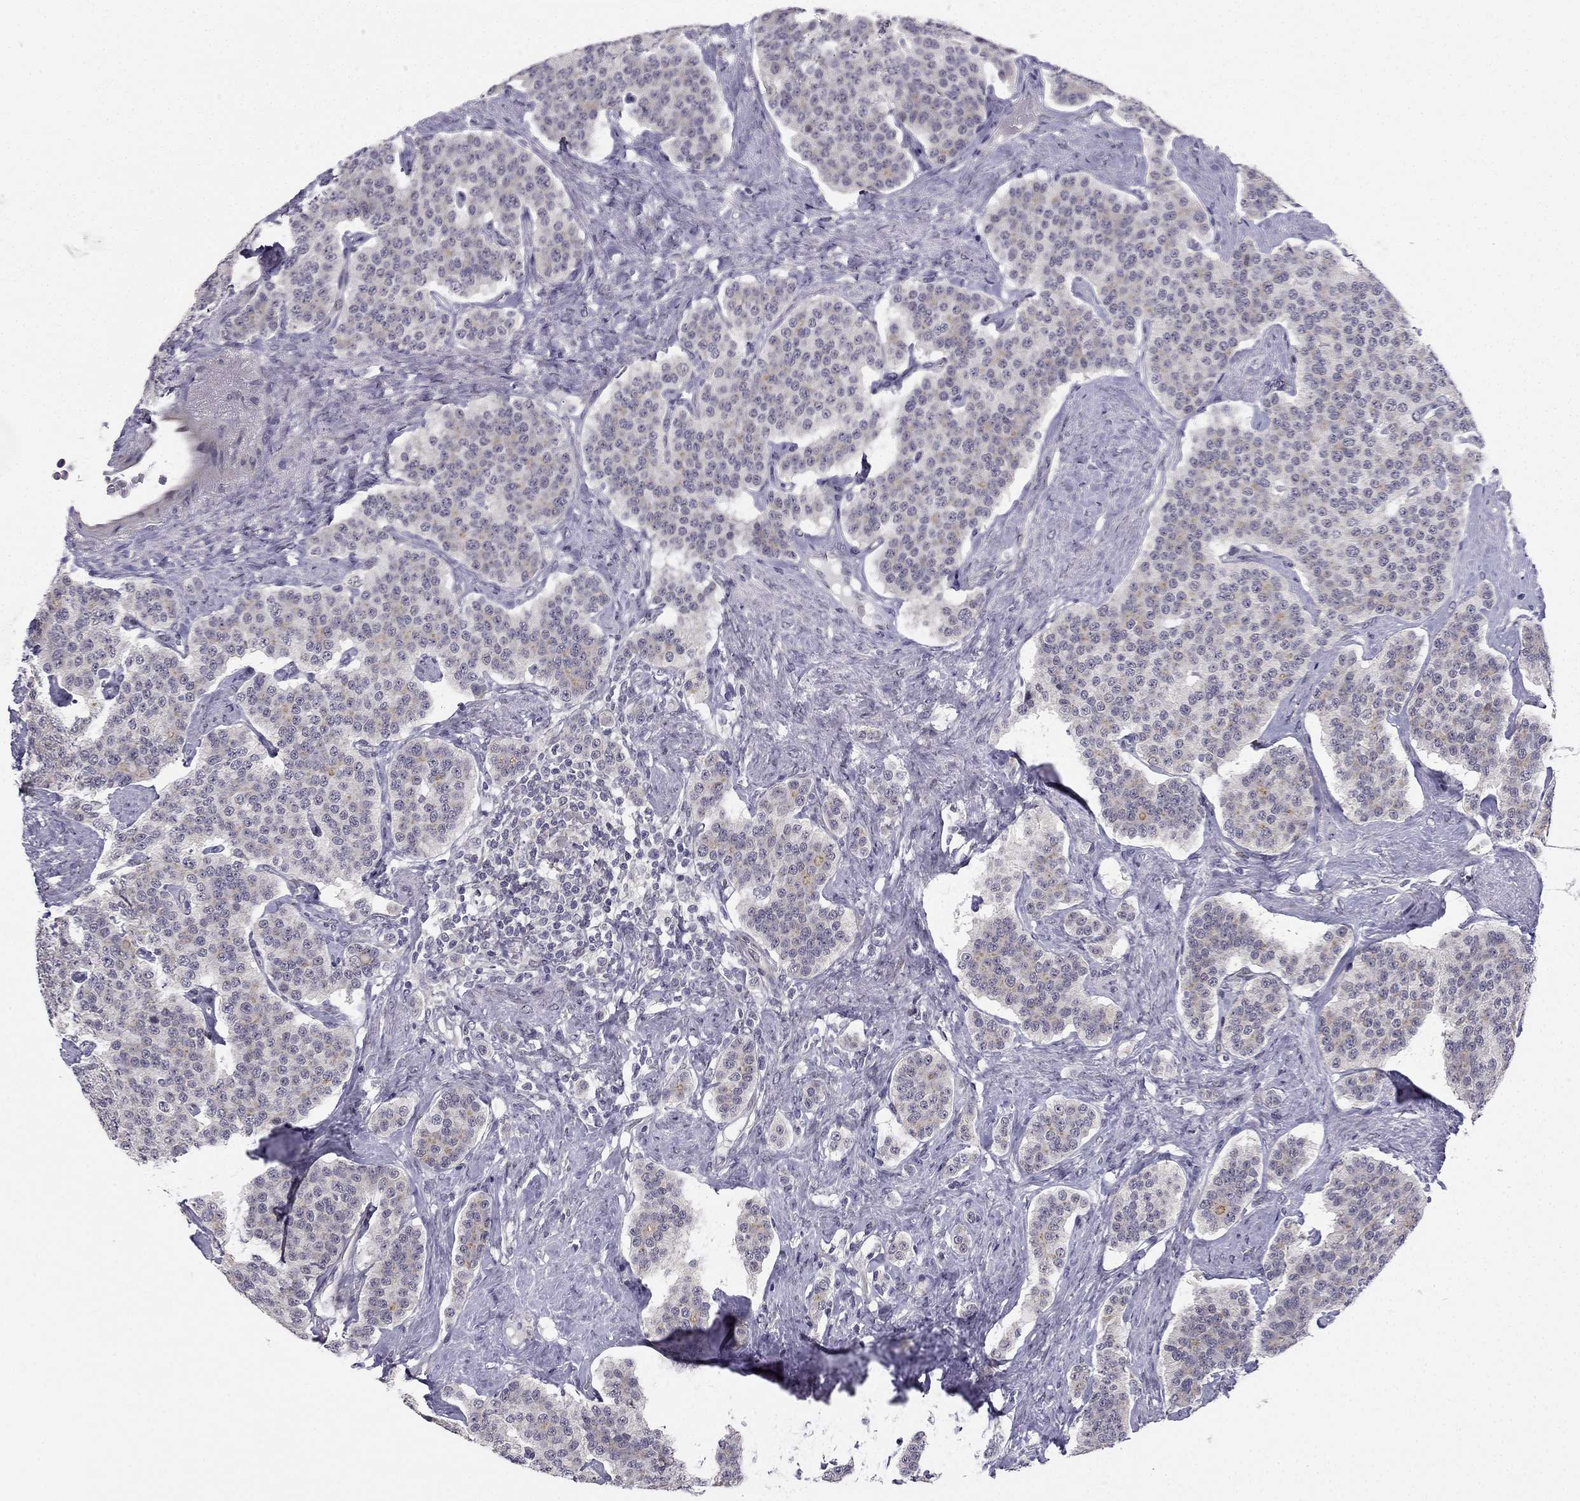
{"staining": {"intensity": "weak", "quantity": "<25%", "location": "cytoplasmic/membranous"}, "tissue": "carcinoid", "cell_type": "Tumor cells", "image_type": "cancer", "snomed": [{"axis": "morphology", "description": "Carcinoid, malignant, NOS"}, {"axis": "topography", "description": "Small intestine"}], "caption": "Micrograph shows no protein staining in tumor cells of carcinoid tissue.", "gene": "CHST8", "patient": {"sex": "female", "age": 58}}